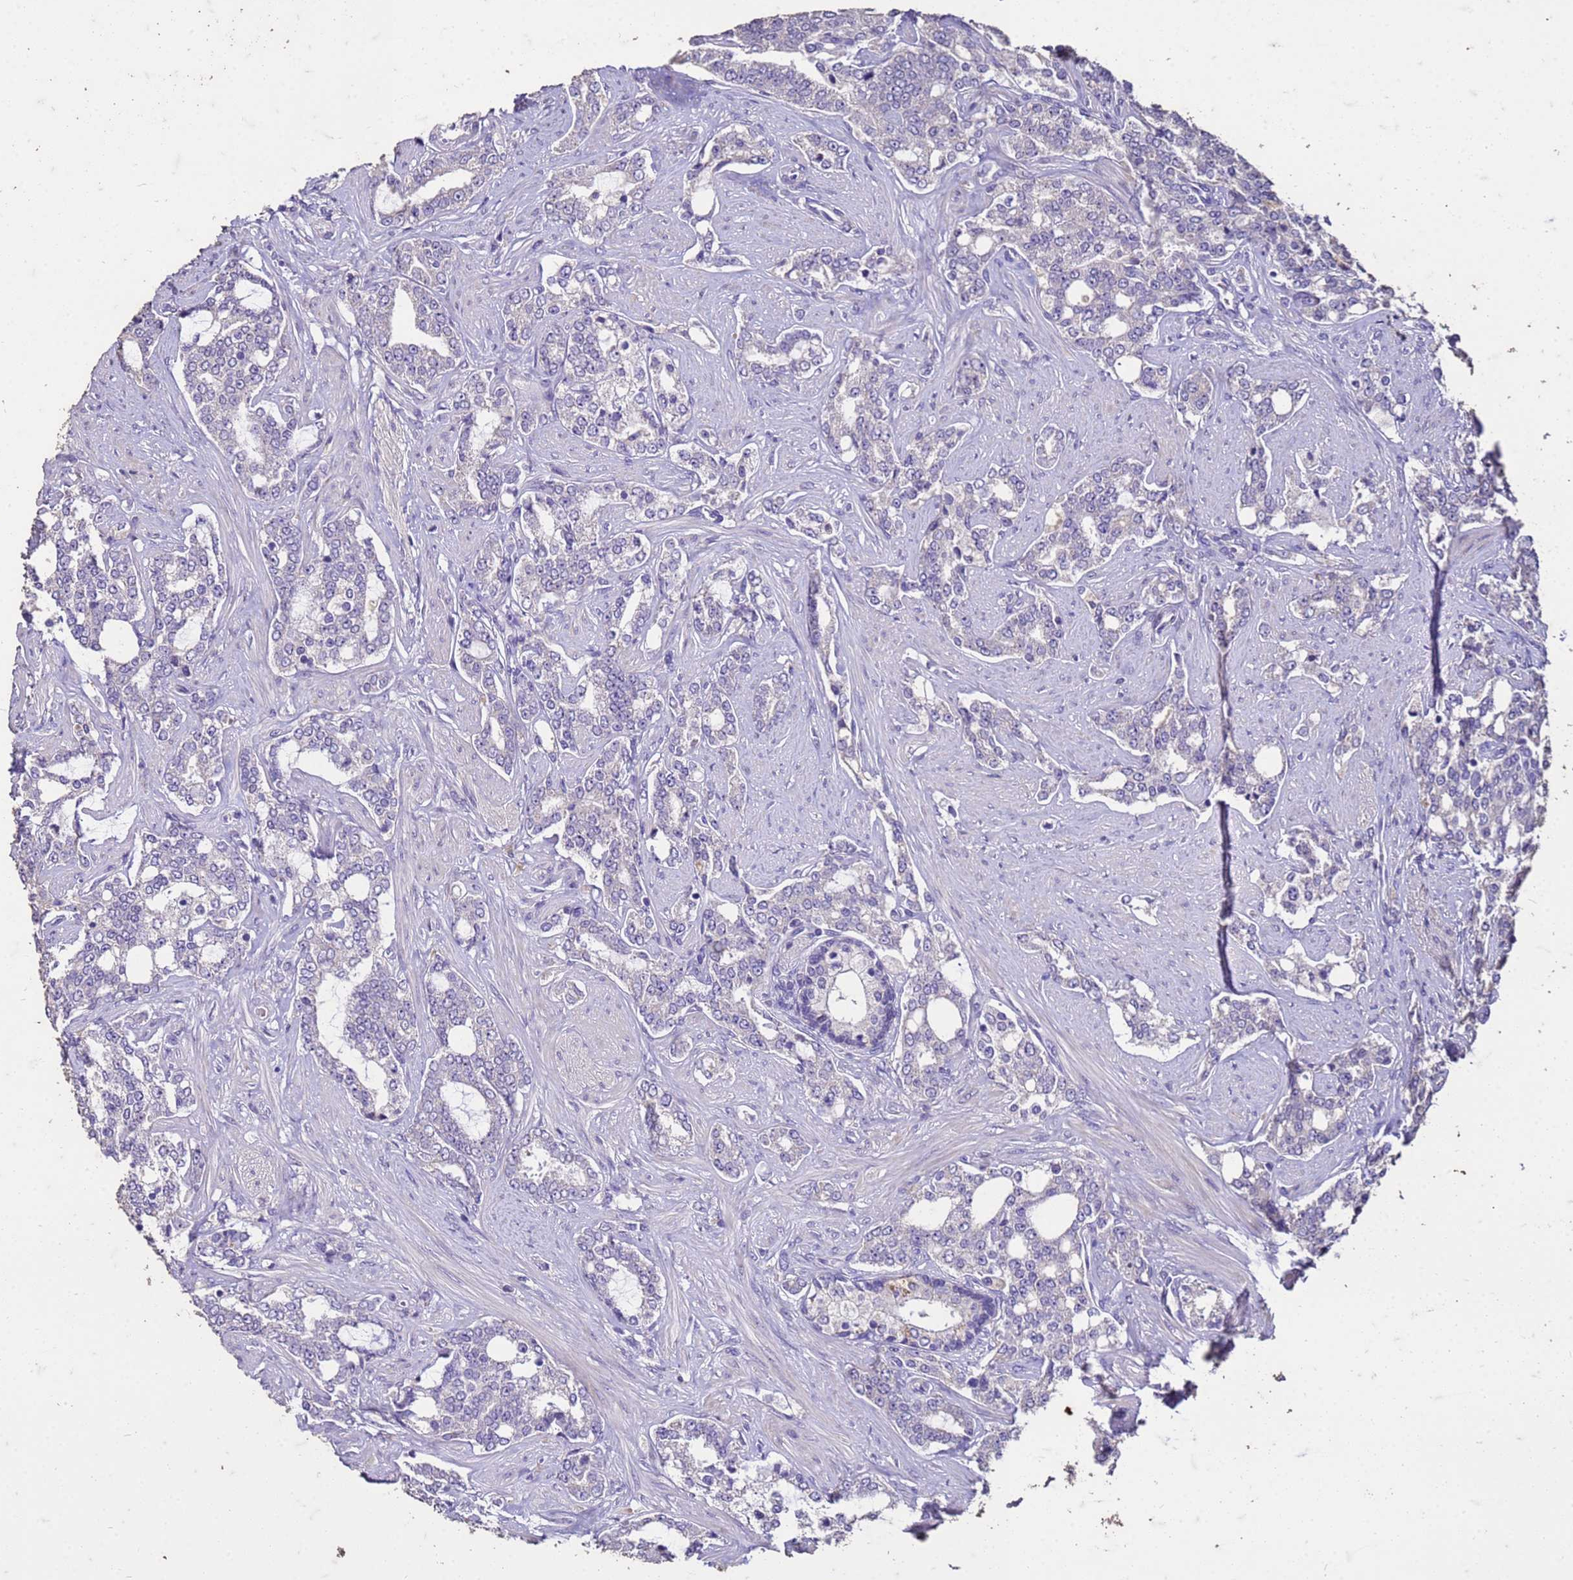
{"staining": {"intensity": "negative", "quantity": "none", "location": "none"}, "tissue": "prostate cancer", "cell_type": "Tumor cells", "image_type": "cancer", "snomed": [{"axis": "morphology", "description": "Adenocarcinoma, High grade"}, {"axis": "topography", "description": "Prostate"}], "caption": "Tumor cells show no significant positivity in adenocarcinoma (high-grade) (prostate).", "gene": "FAM184B", "patient": {"sex": "male", "age": 64}}